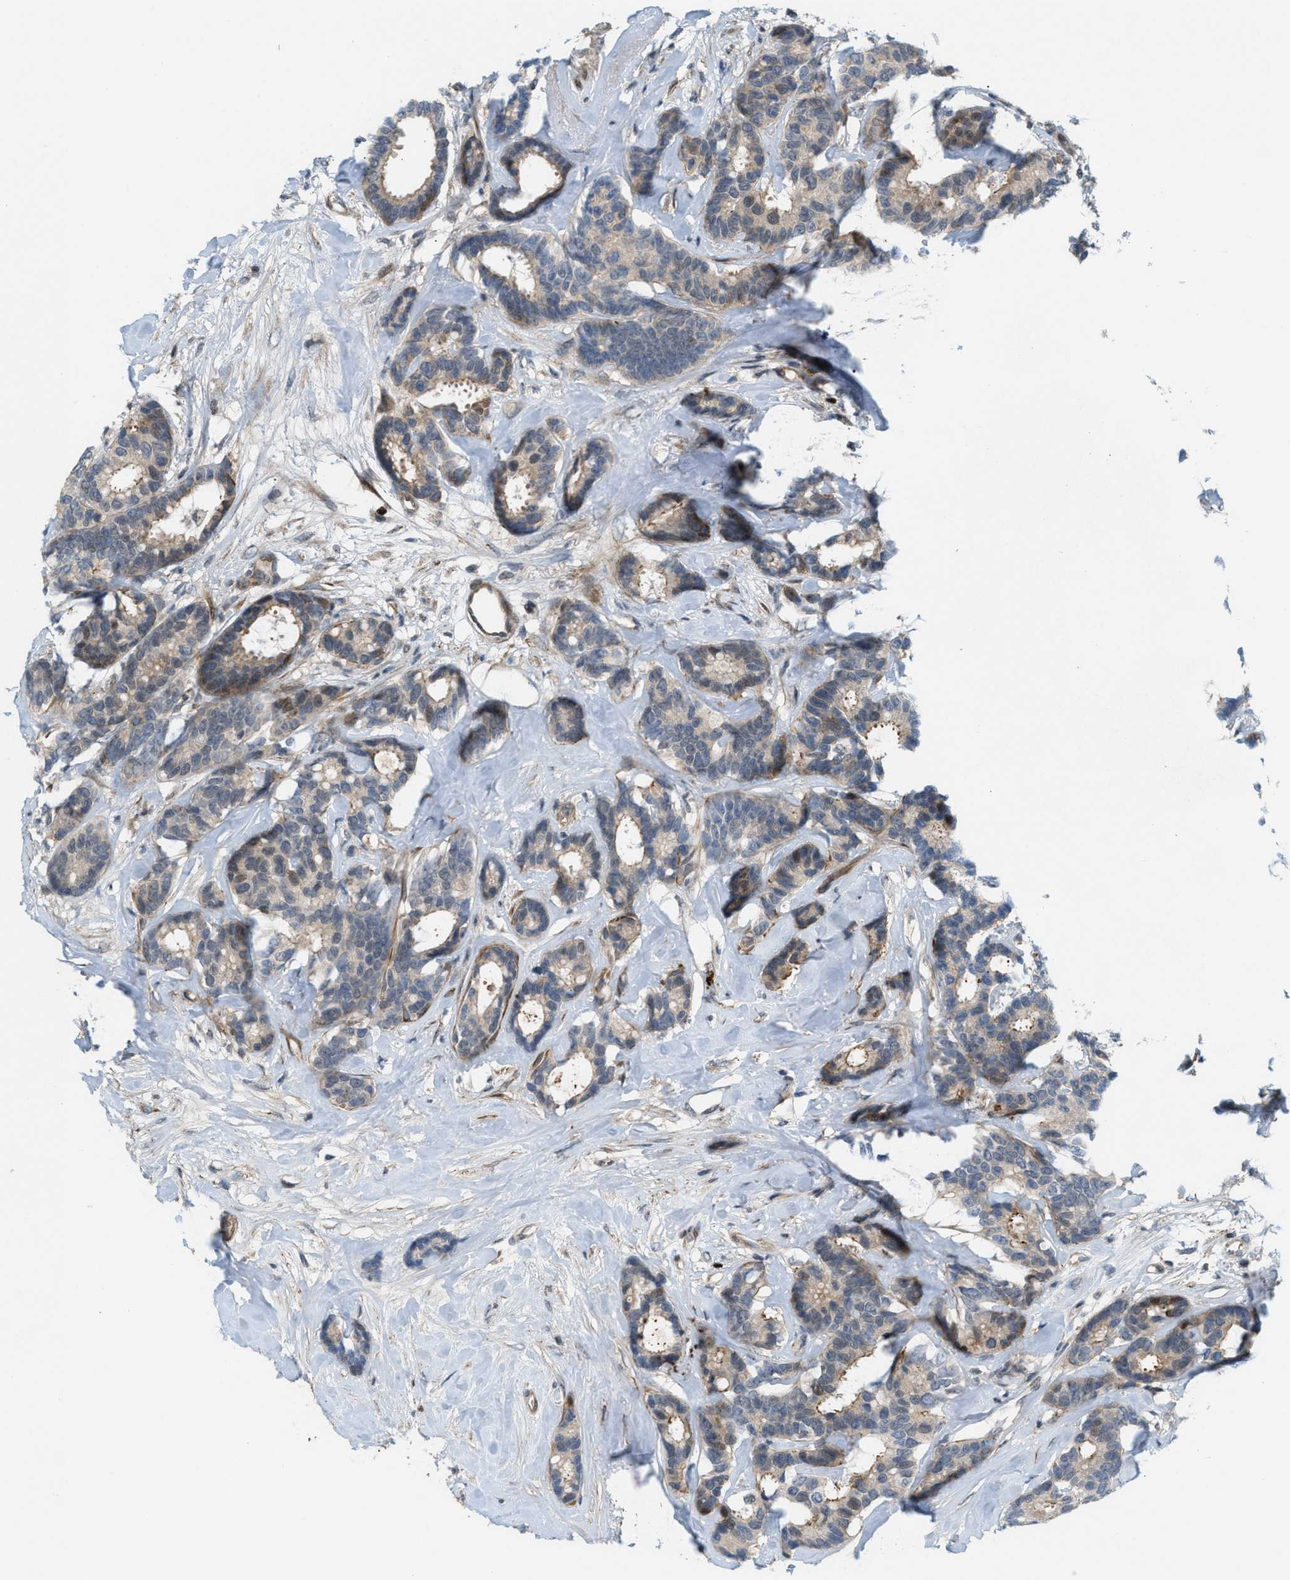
{"staining": {"intensity": "weak", "quantity": "<25%", "location": "cytoplasmic/membranous"}, "tissue": "breast cancer", "cell_type": "Tumor cells", "image_type": "cancer", "snomed": [{"axis": "morphology", "description": "Duct carcinoma"}, {"axis": "topography", "description": "Breast"}], "caption": "IHC of breast cancer (infiltrating ductal carcinoma) reveals no positivity in tumor cells.", "gene": "ZNF276", "patient": {"sex": "female", "age": 87}}